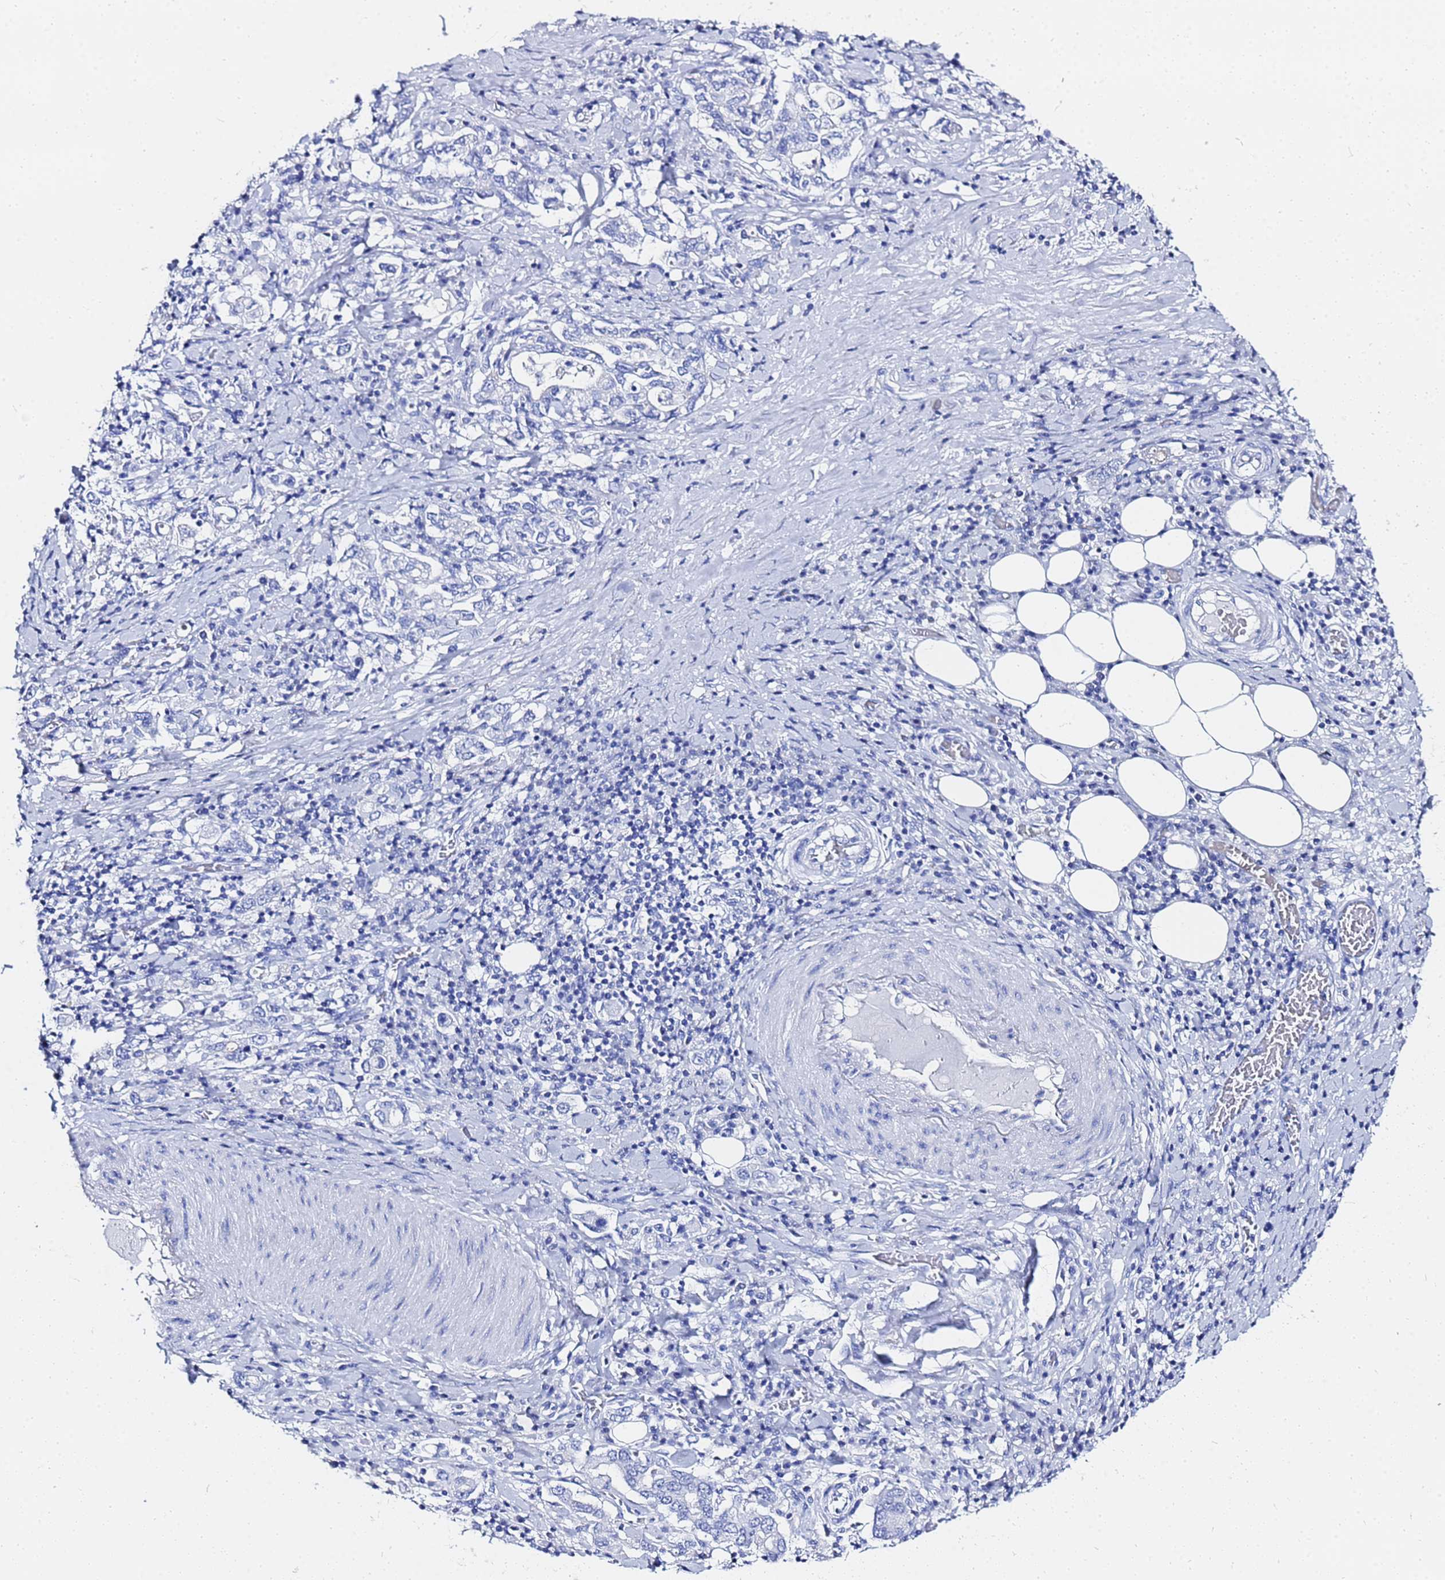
{"staining": {"intensity": "negative", "quantity": "none", "location": "none"}, "tissue": "stomach cancer", "cell_type": "Tumor cells", "image_type": "cancer", "snomed": [{"axis": "morphology", "description": "Adenocarcinoma, NOS"}, {"axis": "topography", "description": "Stomach, upper"}, {"axis": "topography", "description": "Stomach"}], "caption": "DAB immunohistochemical staining of stomach adenocarcinoma reveals no significant expression in tumor cells. (Stains: DAB (3,3'-diaminobenzidine) immunohistochemistry with hematoxylin counter stain, Microscopy: brightfield microscopy at high magnification).", "gene": "GGT1", "patient": {"sex": "male", "age": 62}}